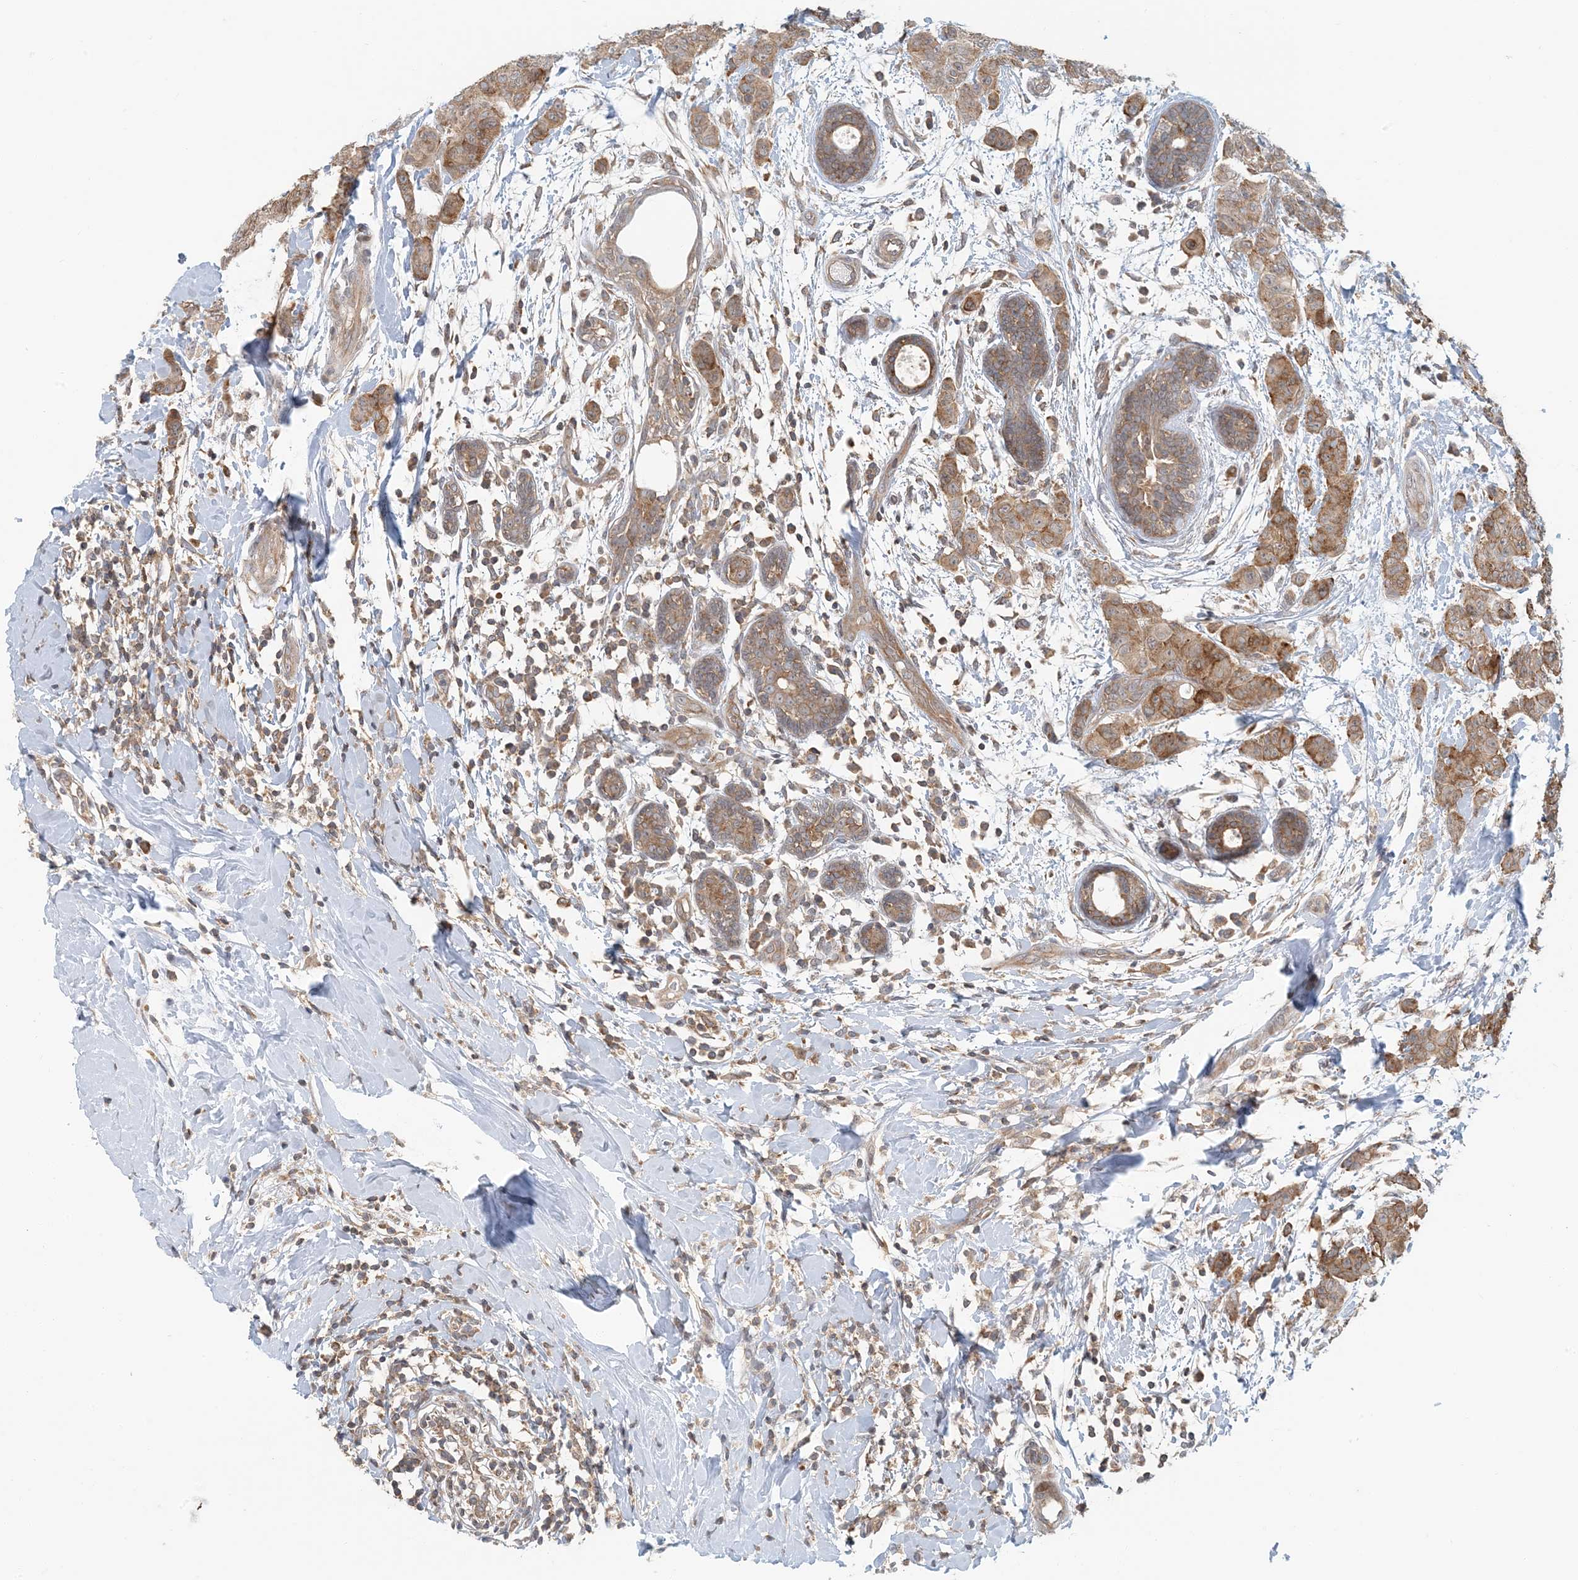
{"staining": {"intensity": "moderate", "quantity": ">75%", "location": "cytoplasmic/membranous"}, "tissue": "breast cancer", "cell_type": "Tumor cells", "image_type": "cancer", "snomed": [{"axis": "morphology", "description": "Normal tissue, NOS"}, {"axis": "morphology", "description": "Duct carcinoma"}, {"axis": "topography", "description": "Breast"}], "caption": "Breast cancer (intraductal carcinoma) stained for a protein (brown) demonstrates moderate cytoplasmic/membranous positive positivity in about >75% of tumor cells.", "gene": "ATP13A2", "patient": {"sex": "female", "age": 40}}